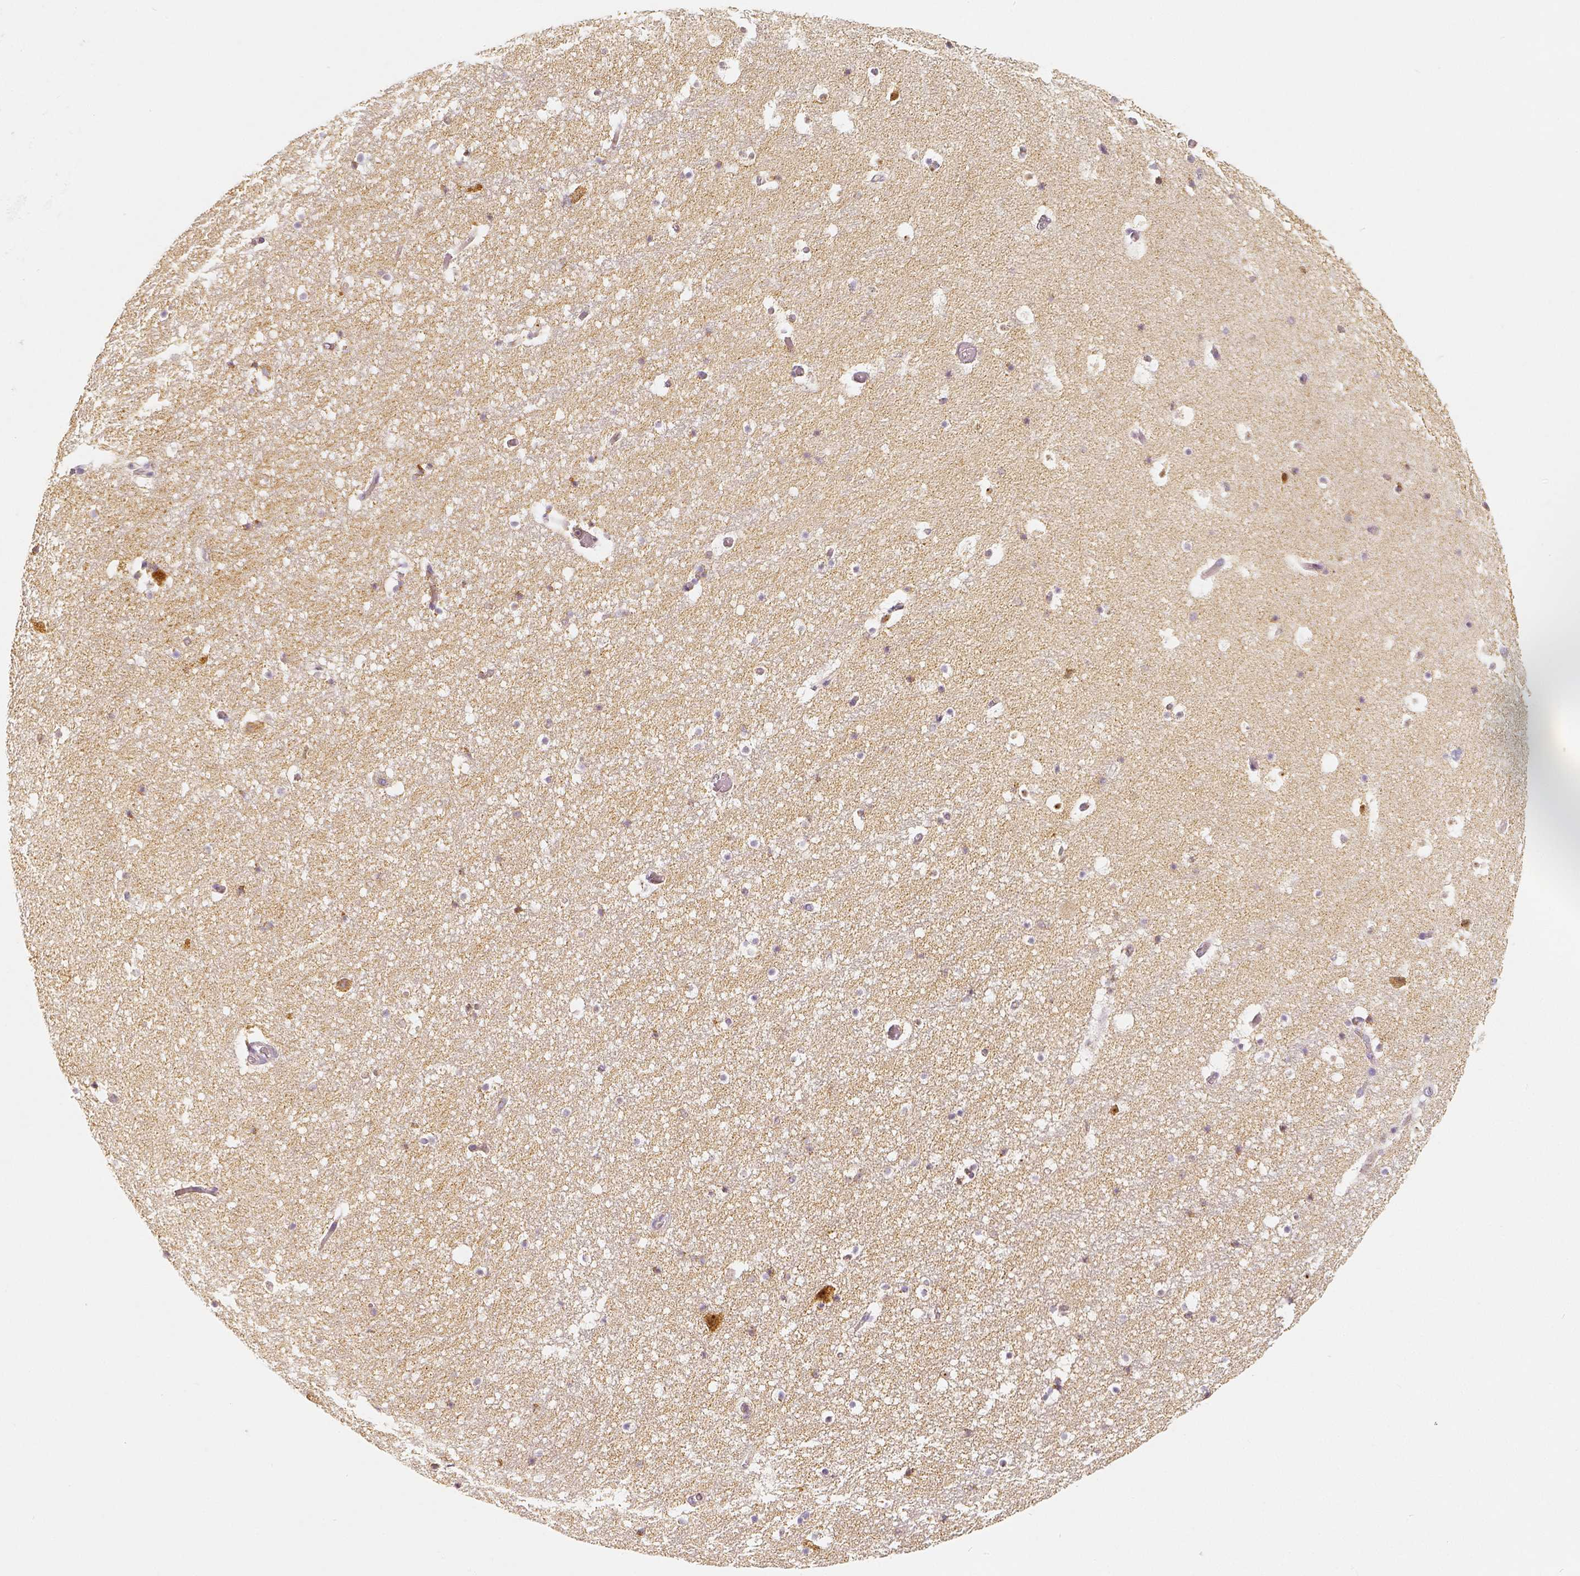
{"staining": {"intensity": "moderate", "quantity": "<25%", "location": "cytoplasmic/membranous"}, "tissue": "hippocampus", "cell_type": "Glial cells", "image_type": "normal", "snomed": [{"axis": "morphology", "description": "Normal tissue, NOS"}, {"axis": "topography", "description": "Hippocampus"}], "caption": "Immunohistochemistry (DAB) staining of normal human hippocampus displays moderate cytoplasmic/membranous protein expression in about <25% of glial cells. The protein is shown in brown color, while the nuclei are stained blue.", "gene": "PGAM5", "patient": {"sex": "male", "age": 26}}